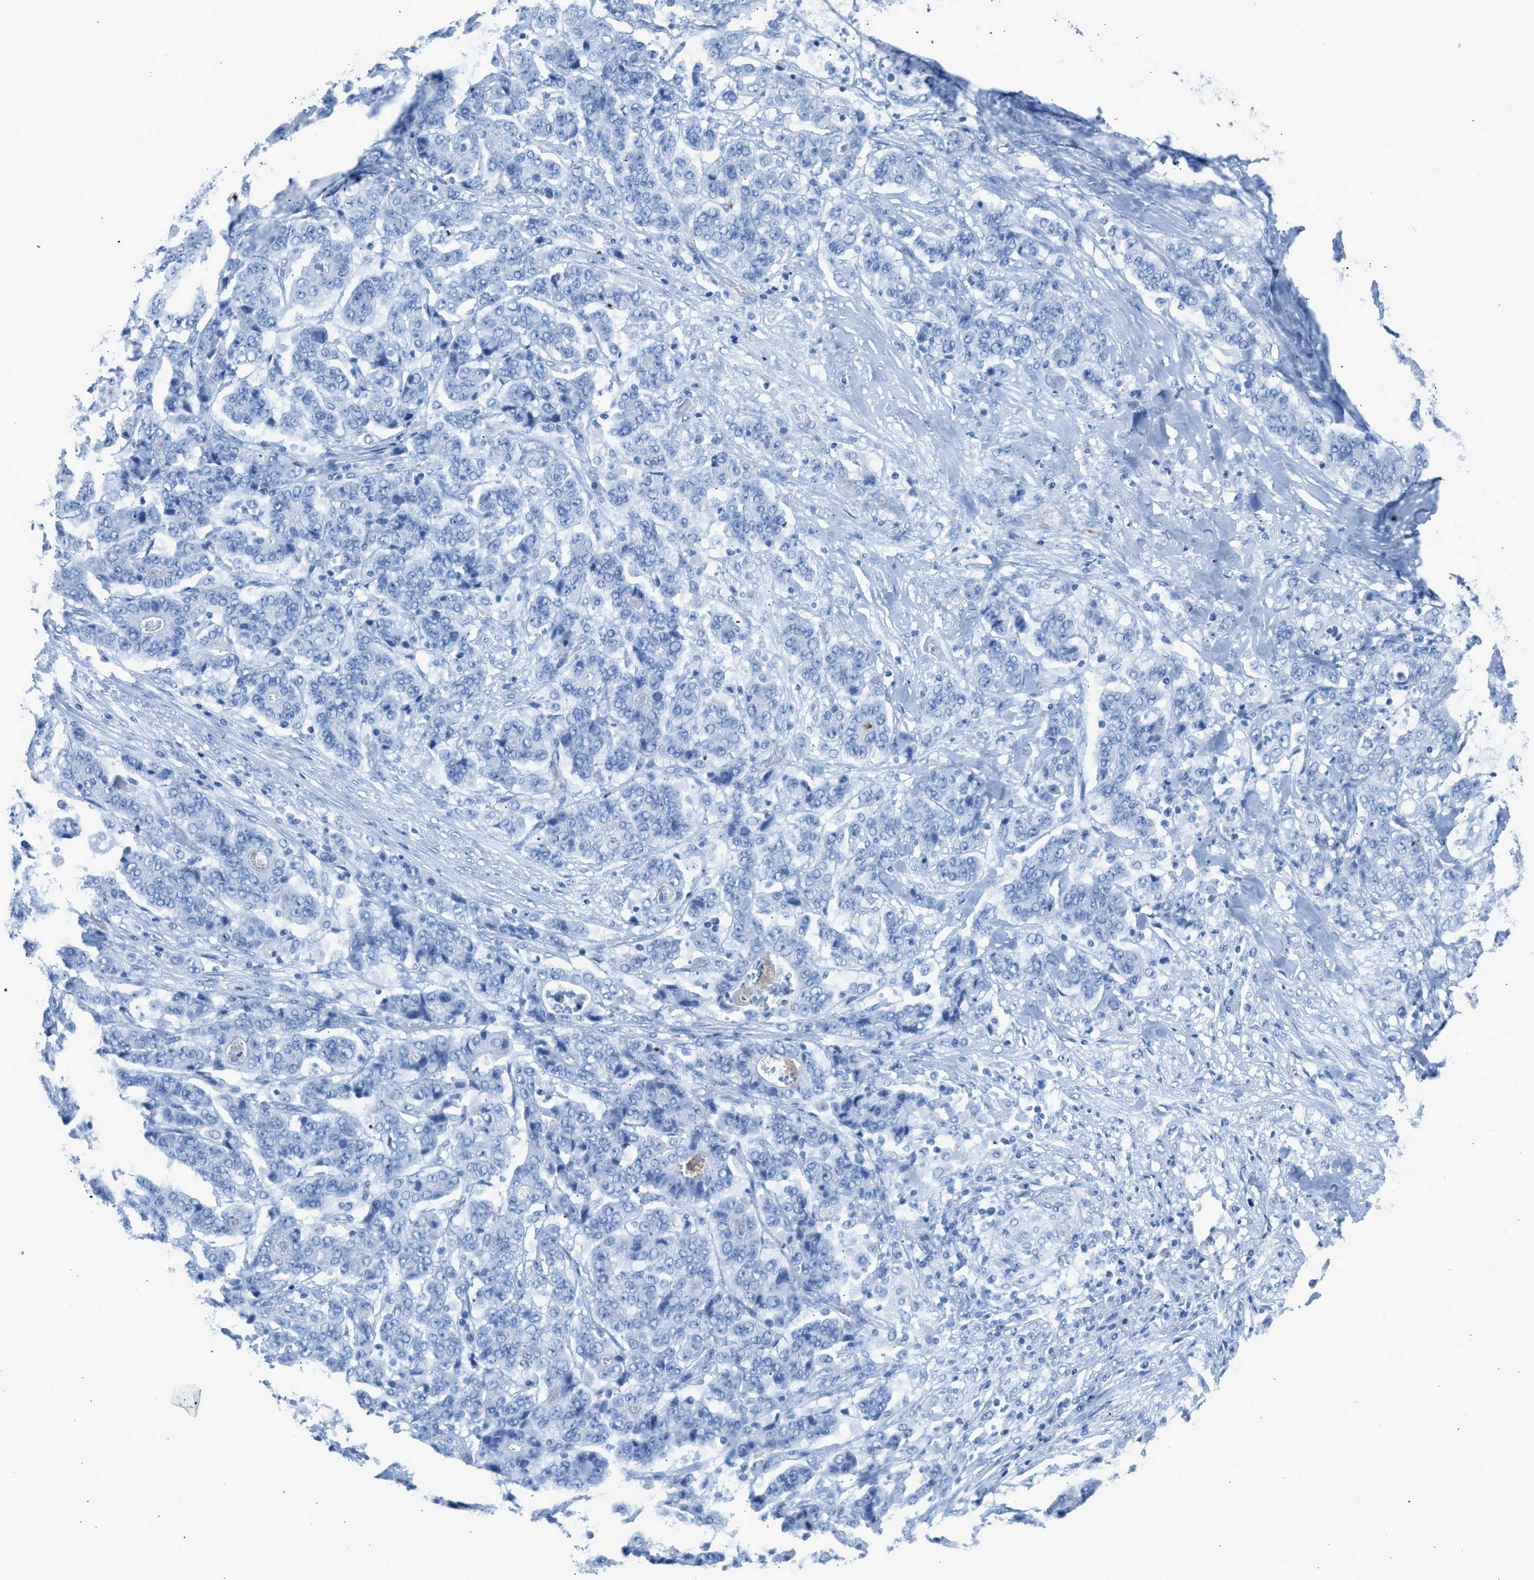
{"staining": {"intensity": "negative", "quantity": "none", "location": "none"}, "tissue": "stomach cancer", "cell_type": "Tumor cells", "image_type": "cancer", "snomed": [{"axis": "morphology", "description": "Adenocarcinoma, NOS"}, {"axis": "topography", "description": "Stomach"}], "caption": "Adenocarcinoma (stomach) was stained to show a protein in brown. There is no significant positivity in tumor cells. (Brightfield microscopy of DAB (3,3'-diaminobenzidine) immunohistochemistry at high magnification).", "gene": "FAIM2", "patient": {"sex": "female", "age": 73}}